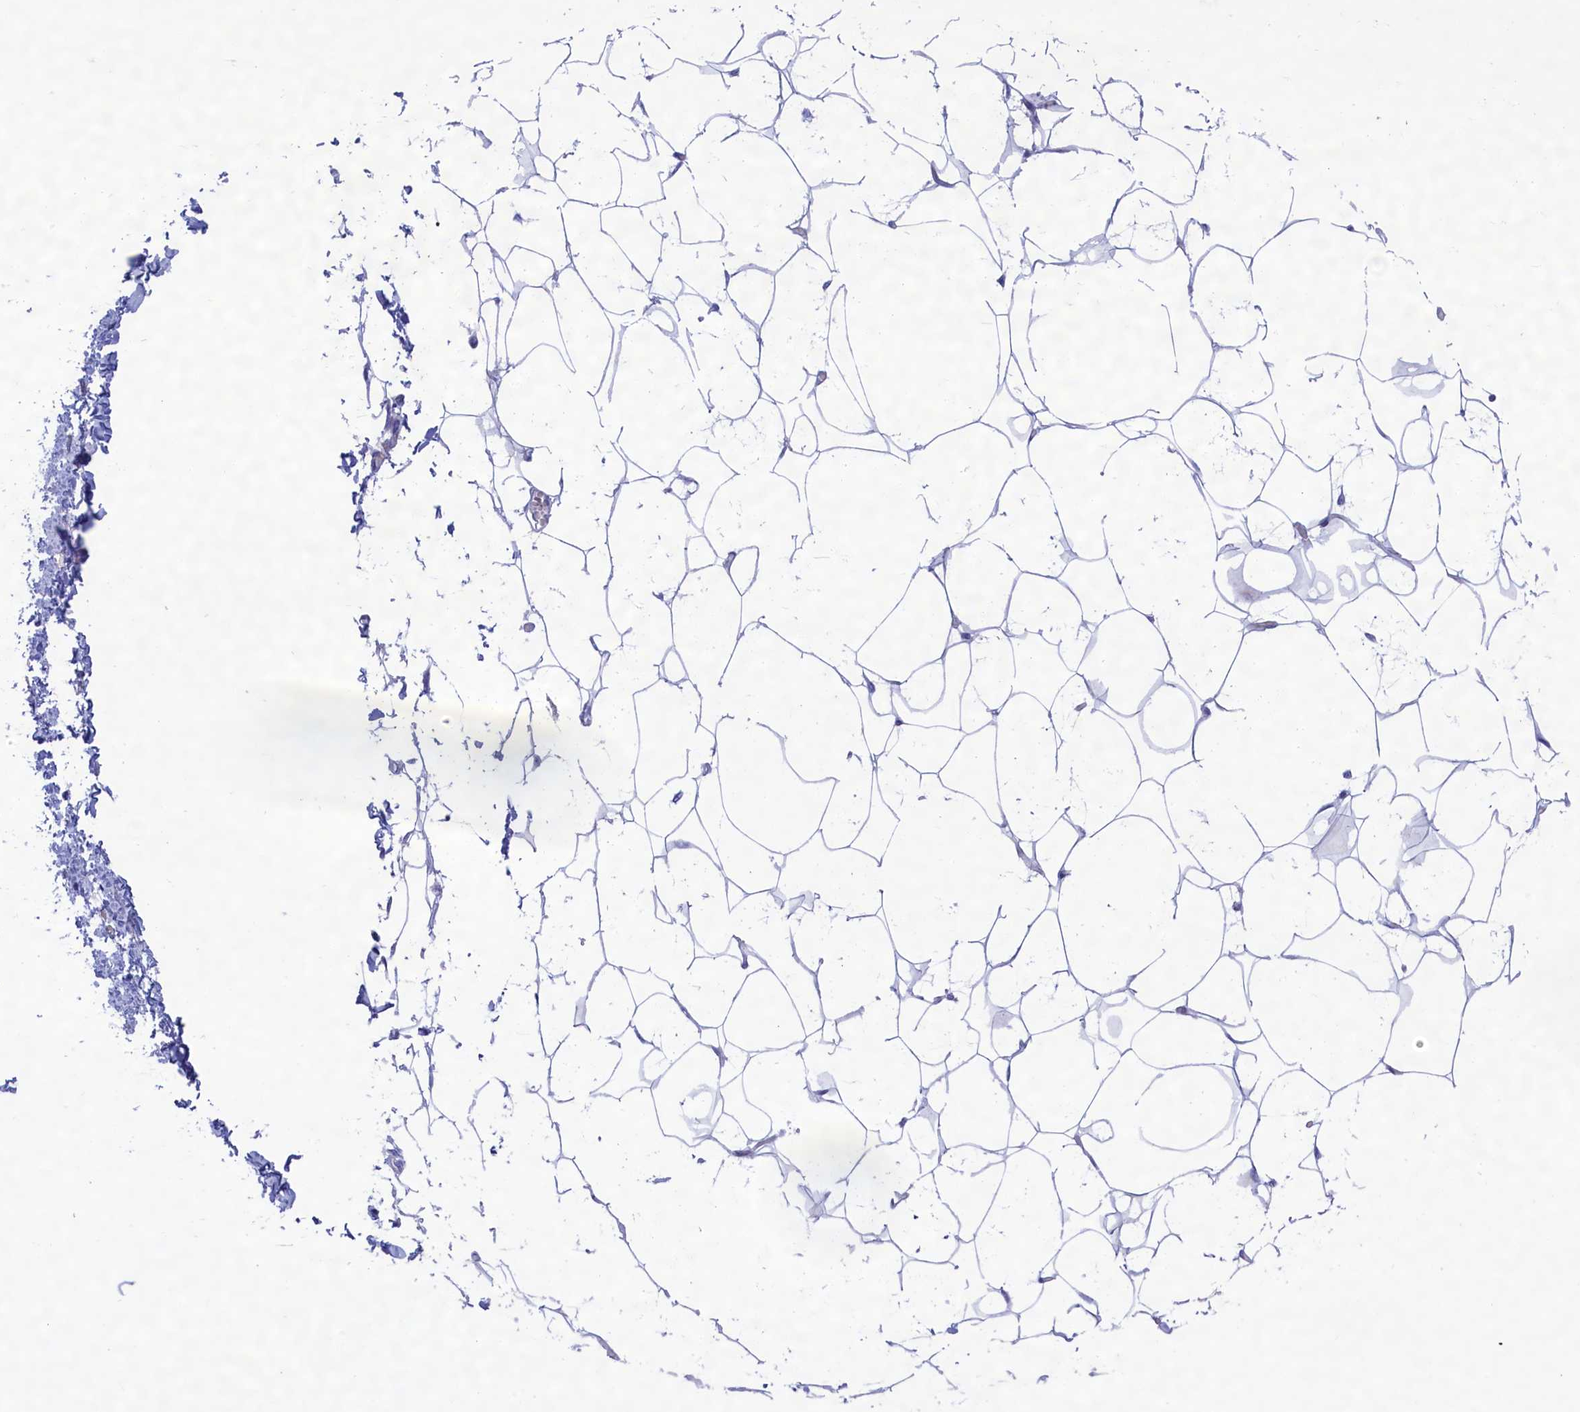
{"staining": {"intensity": "negative", "quantity": "none", "location": "none"}, "tissue": "breast", "cell_type": "Adipocytes", "image_type": "normal", "snomed": [{"axis": "morphology", "description": "Normal tissue, NOS"}, {"axis": "topography", "description": "Breast"}], "caption": "High power microscopy image of an immunohistochemistry photomicrograph of unremarkable breast, revealing no significant expression in adipocytes.", "gene": "MPV17L2", "patient": {"sex": "female", "age": 27}}